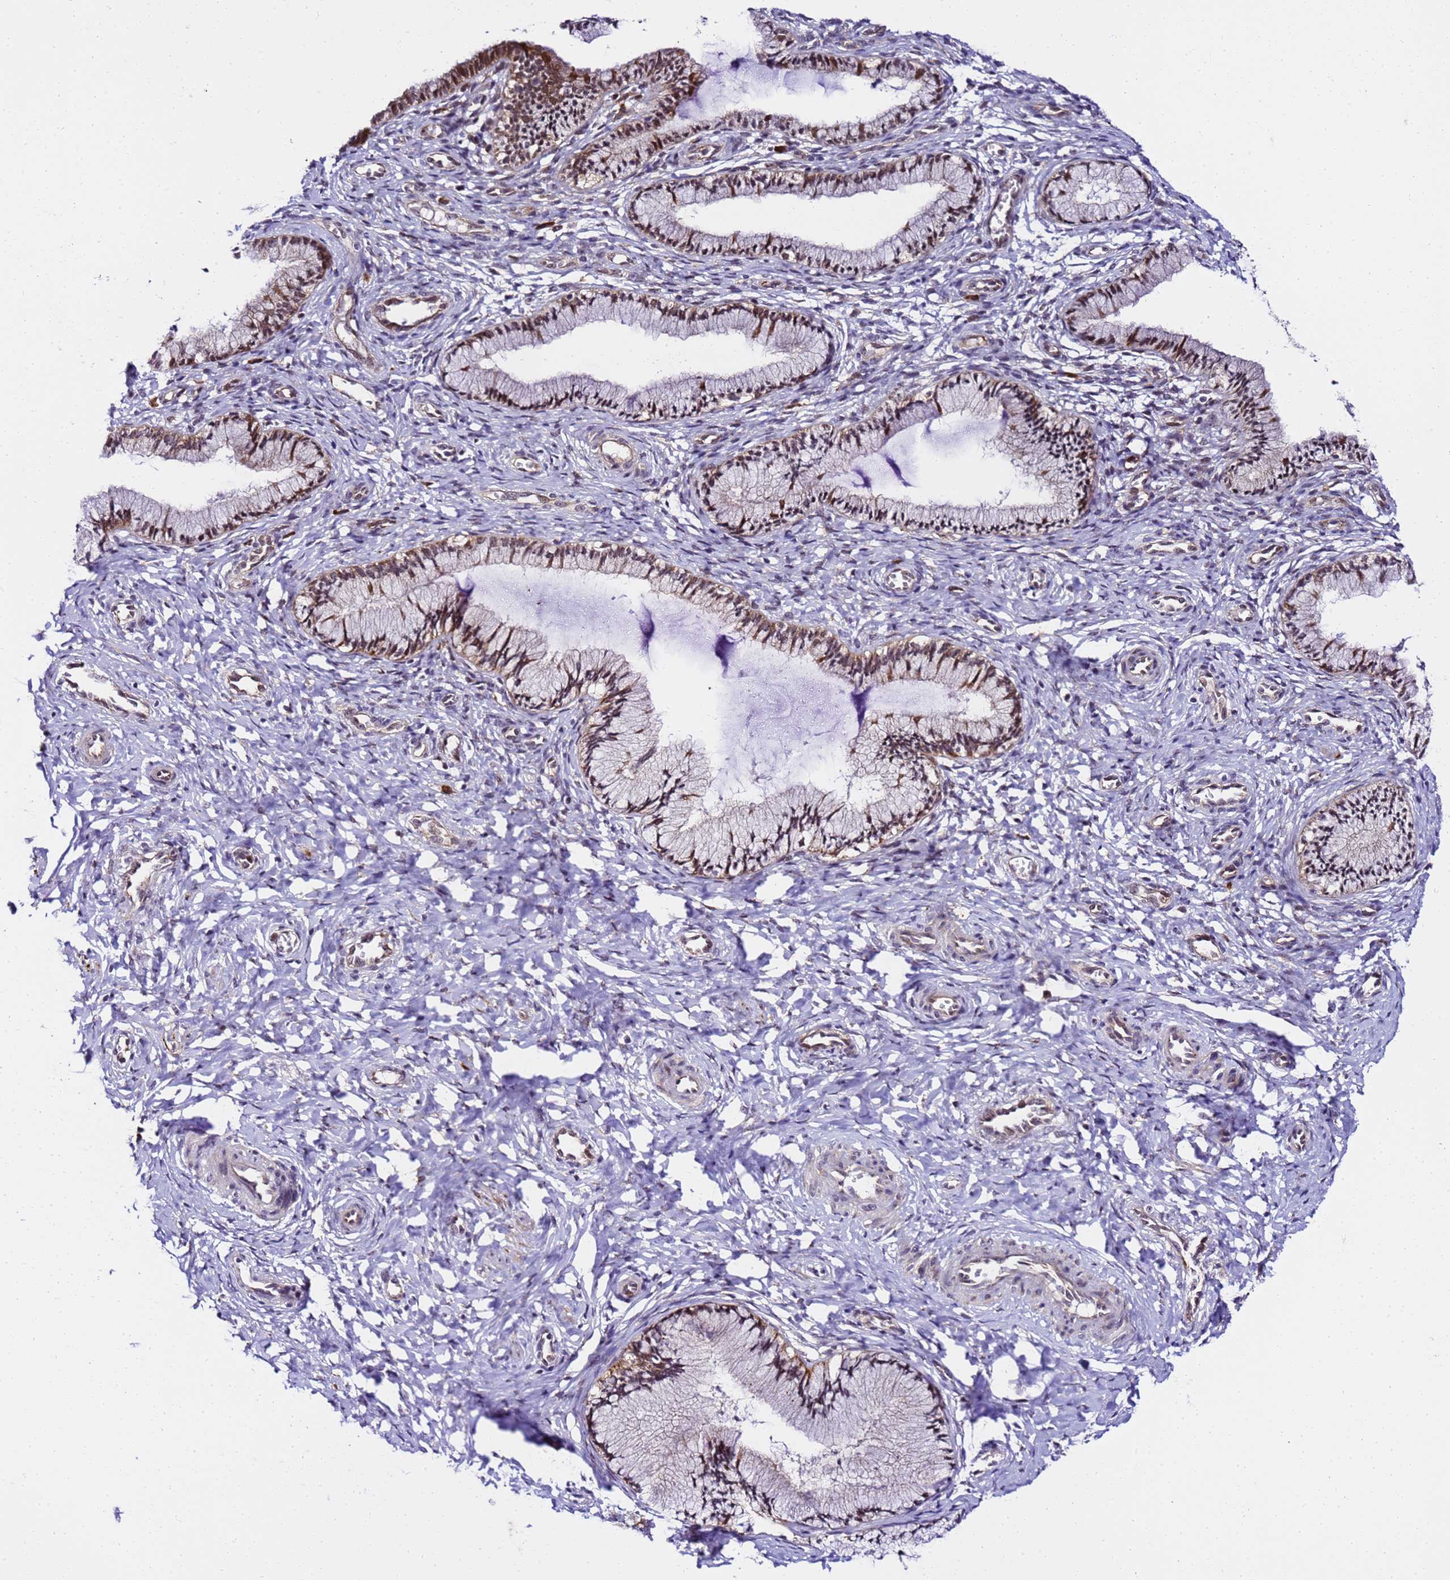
{"staining": {"intensity": "moderate", "quantity": "25%-75%", "location": "cytoplasmic/membranous,nuclear"}, "tissue": "cervix", "cell_type": "Glandular cells", "image_type": "normal", "snomed": [{"axis": "morphology", "description": "Normal tissue, NOS"}, {"axis": "topography", "description": "Cervix"}], "caption": "This photomicrograph demonstrates IHC staining of benign human cervix, with medium moderate cytoplasmic/membranous,nuclear staining in about 25%-75% of glandular cells.", "gene": "SLX4IP", "patient": {"sex": "female", "age": 27}}